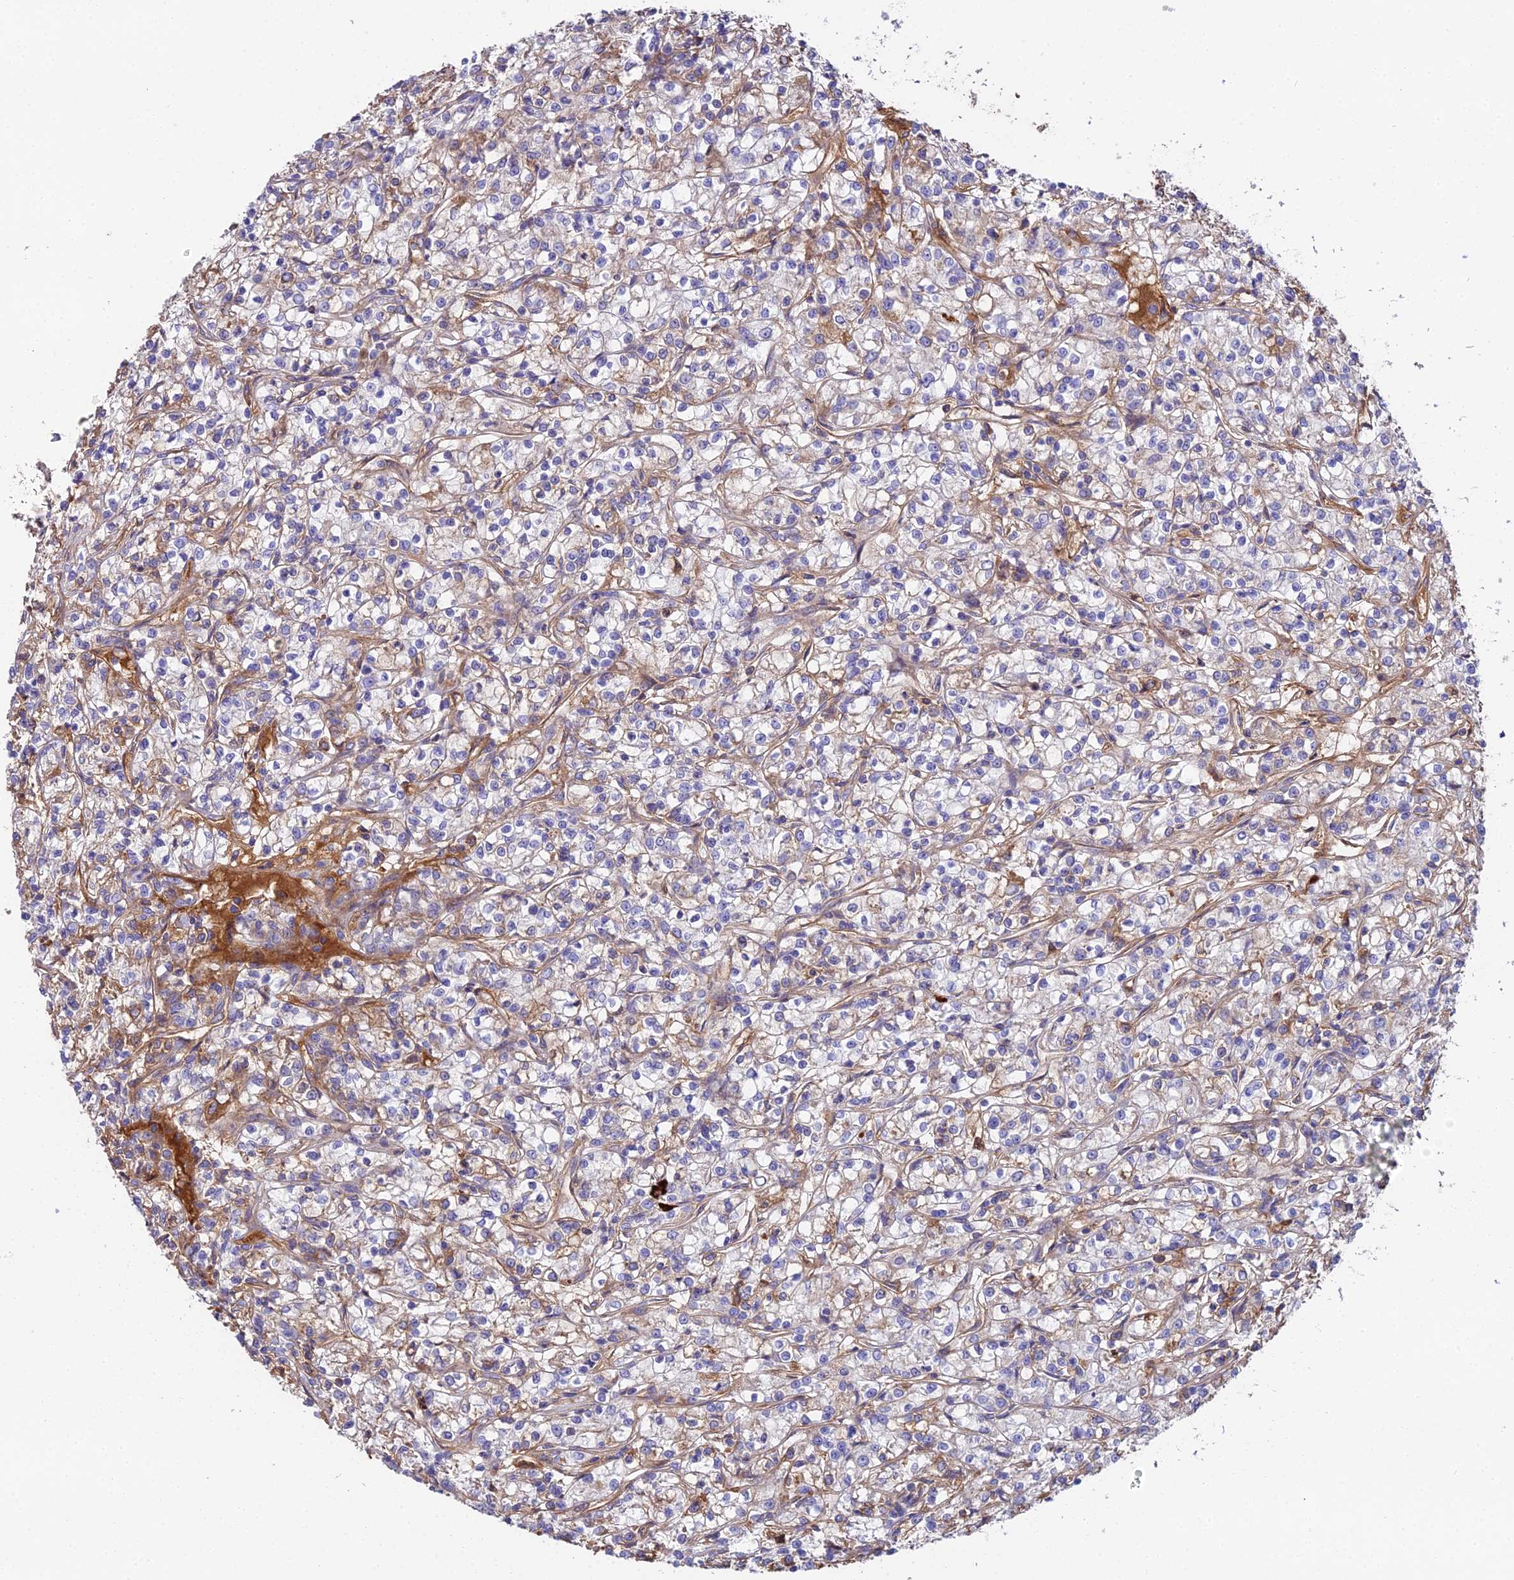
{"staining": {"intensity": "weak", "quantity": "<25%", "location": "cytoplasmic/membranous"}, "tissue": "renal cancer", "cell_type": "Tumor cells", "image_type": "cancer", "snomed": [{"axis": "morphology", "description": "Adenocarcinoma, NOS"}, {"axis": "topography", "description": "Kidney"}], "caption": "Immunohistochemical staining of human renal cancer (adenocarcinoma) reveals no significant staining in tumor cells.", "gene": "BEX4", "patient": {"sex": "female", "age": 59}}